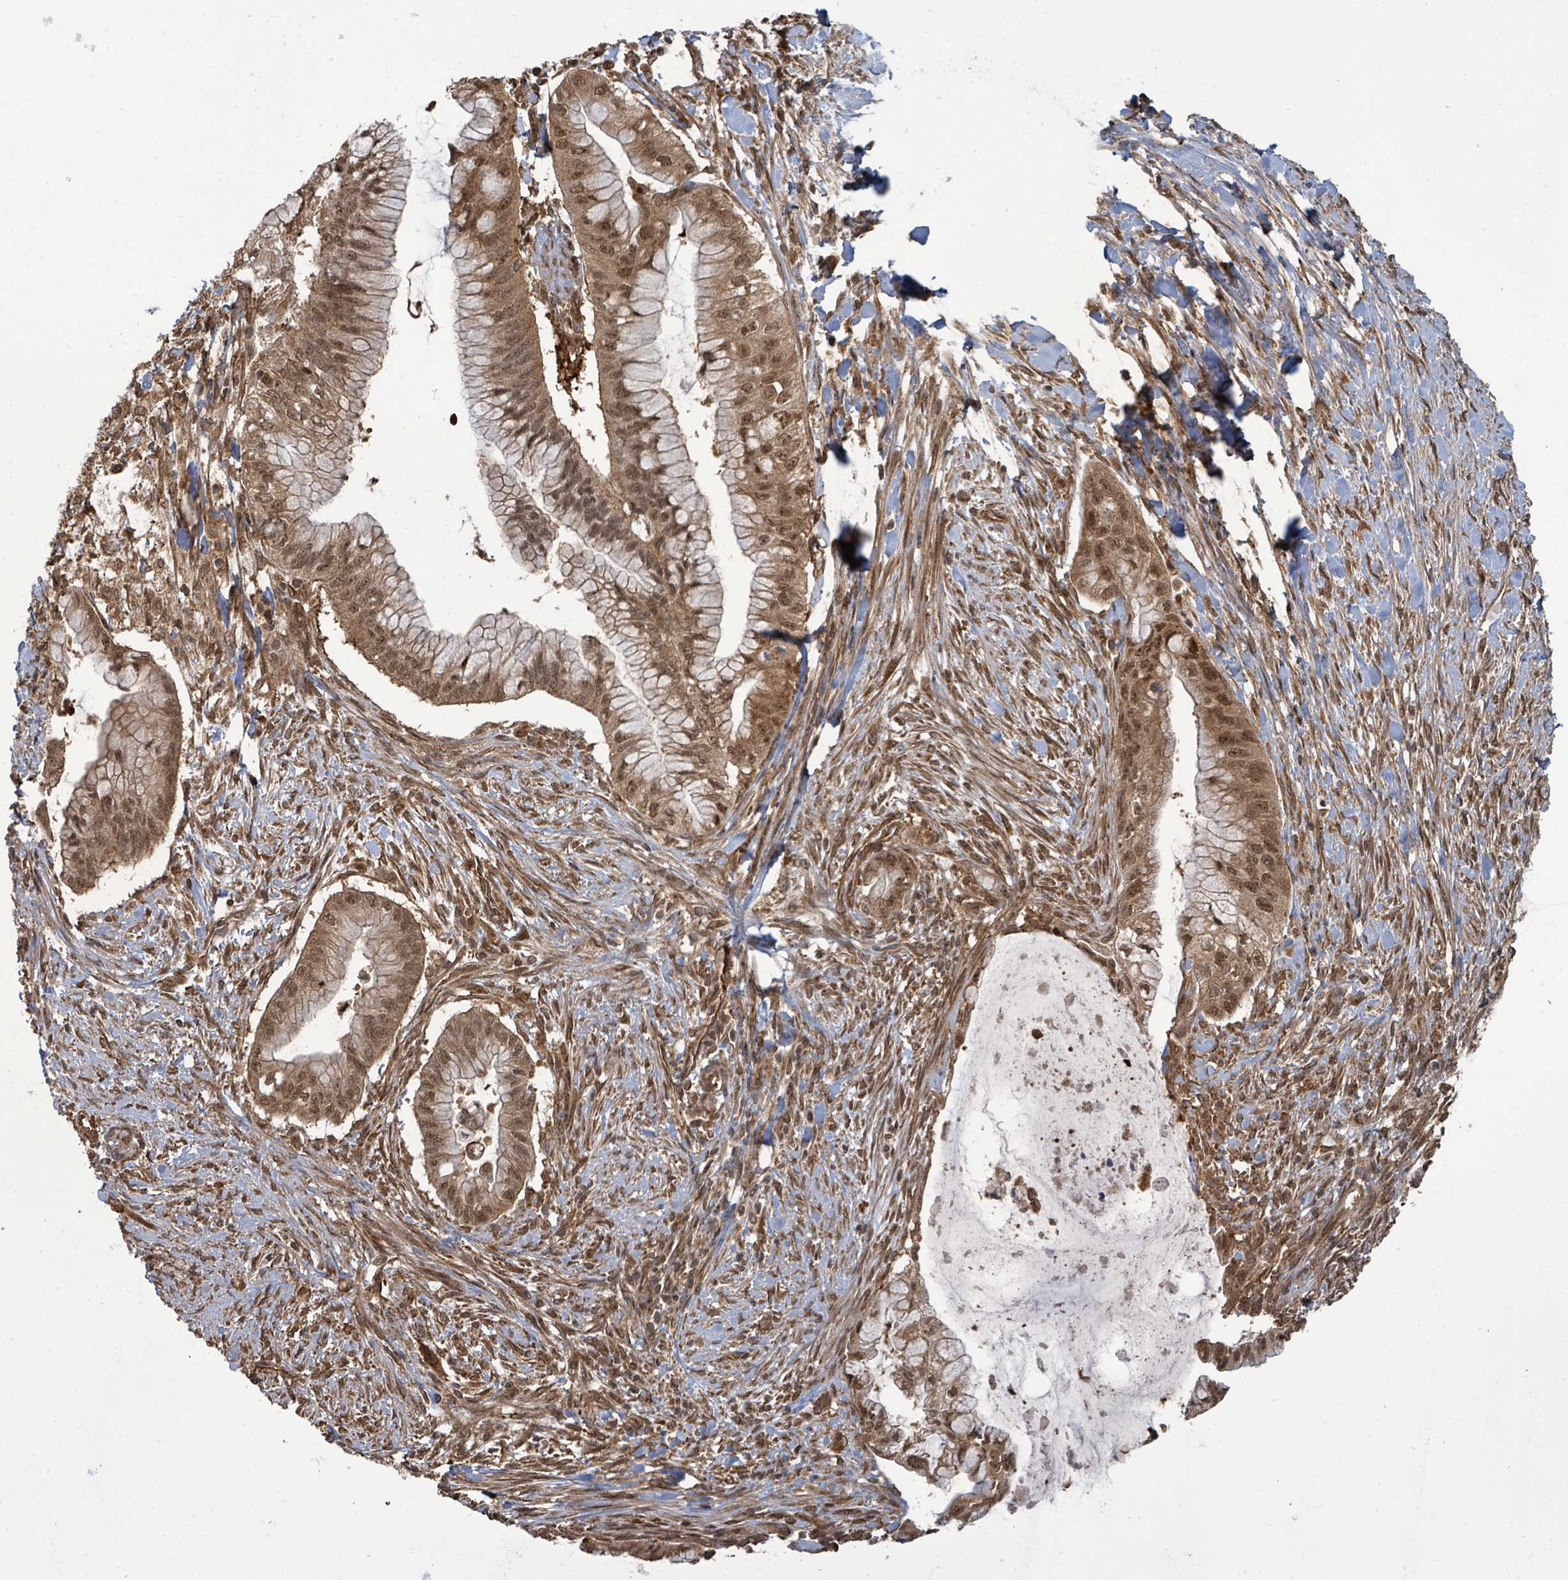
{"staining": {"intensity": "moderate", "quantity": ">75%", "location": "cytoplasmic/membranous,nuclear"}, "tissue": "pancreatic cancer", "cell_type": "Tumor cells", "image_type": "cancer", "snomed": [{"axis": "morphology", "description": "Adenocarcinoma, NOS"}, {"axis": "topography", "description": "Pancreas"}], "caption": "A histopathology image showing moderate cytoplasmic/membranous and nuclear expression in approximately >75% of tumor cells in pancreatic cancer, as visualized by brown immunohistochemical staining.", "gene": "KLC1", "patient": {"sex": "male", "age": 48}}